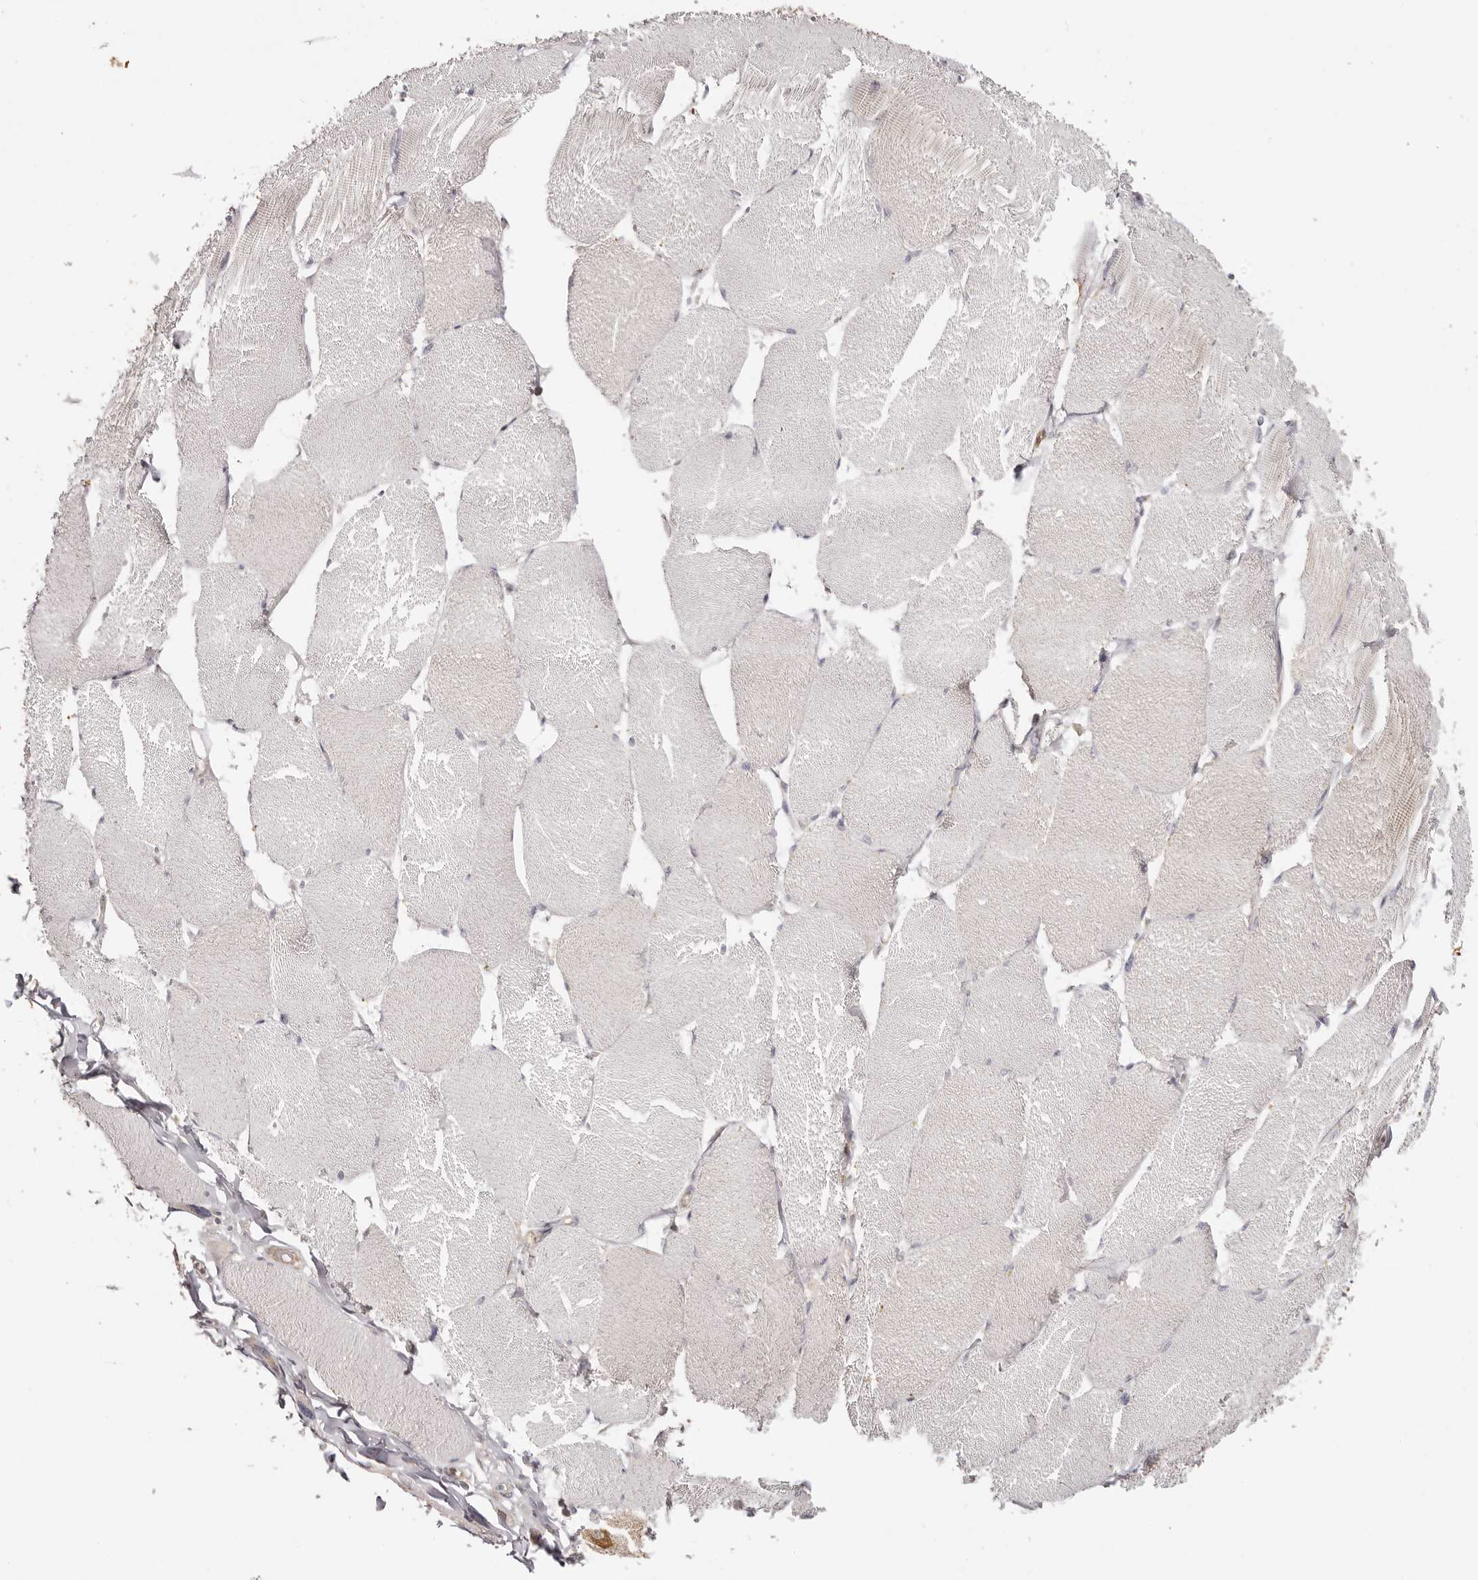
{"staining": {"intensity": "negative", "quantity": "none", "location": "none"}, "tissue": "skeletal muscle", "cell_type": "Myocytes", "image_type": "normal", "snomed": [{"axis": "morphology", "description": "Normal tissue, NOS"}, {"axis": "topography", "description": "Skin"}, {"axis": "topography", "description": "Skeletal muscle"}], "caption": "Immunohistochemistry micrograph of unremarkable skeletal muscle: skeletal muscle stained with DAB exhibits no significant protein expression in myocytes. (DAB immunohistochemistry with hematoxylin counter stain).", "gene": "EEF1E1", "patient": {"sex": "male", "age": 83}}